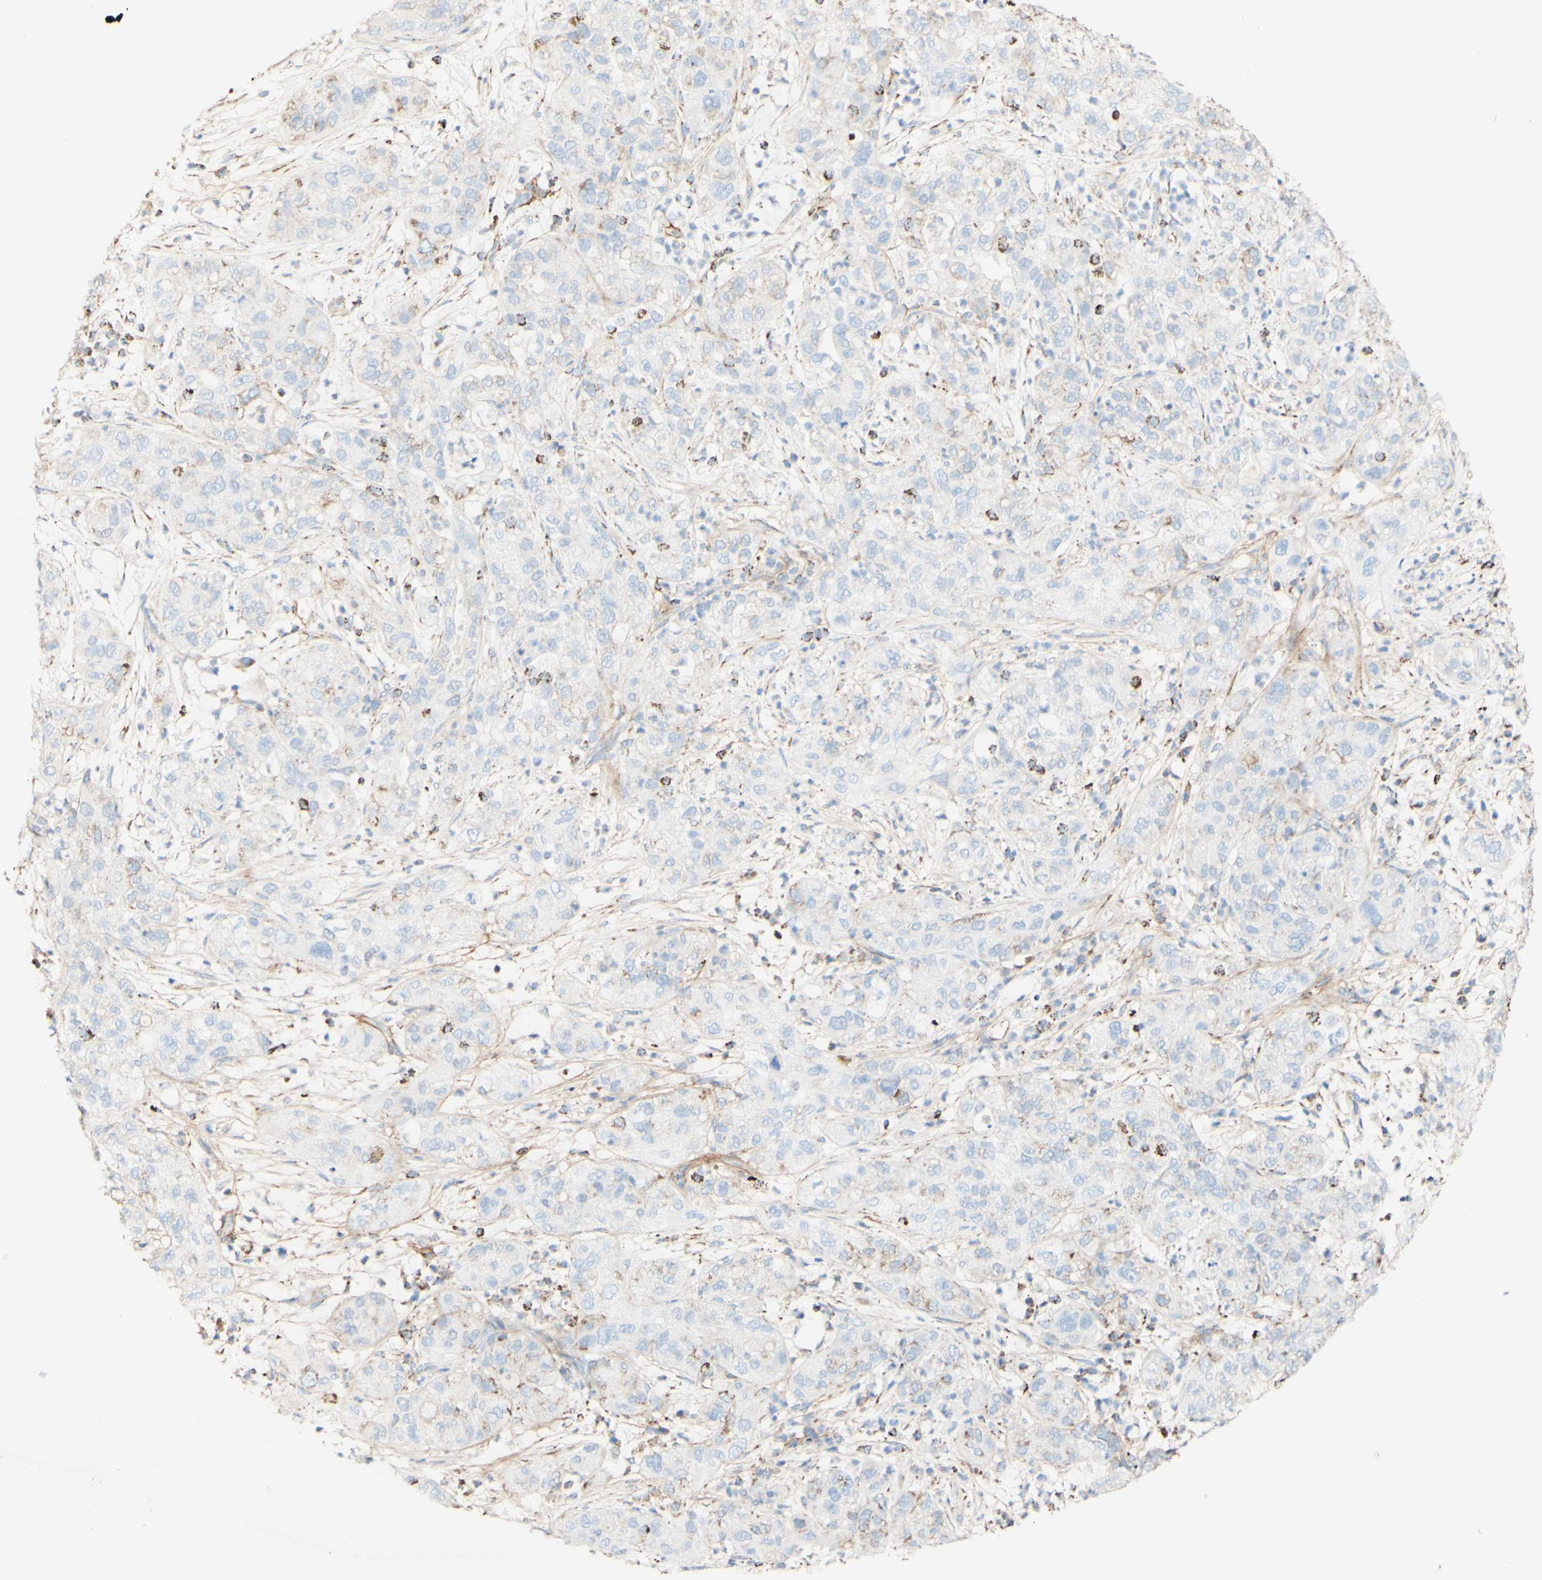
{"staining": {"intensity": "negative", "quantity": "none", "location": "none"}, "tissue": "pancreatic cancer", "cell_type": "Tumor cells", "image_type": "cancer", "snomed": [{"axis": "morphology", "description": "Adenocarcinoma, NOS"}, {"axis": "topography", "description": "Pancreas"}], "caption": "Immunohistochemical staining of human pancreatic cancer reveals no significant positivity in tumor cells.", "gene": "OXCT1", "patient": {"sex": "female", "age": 78}}